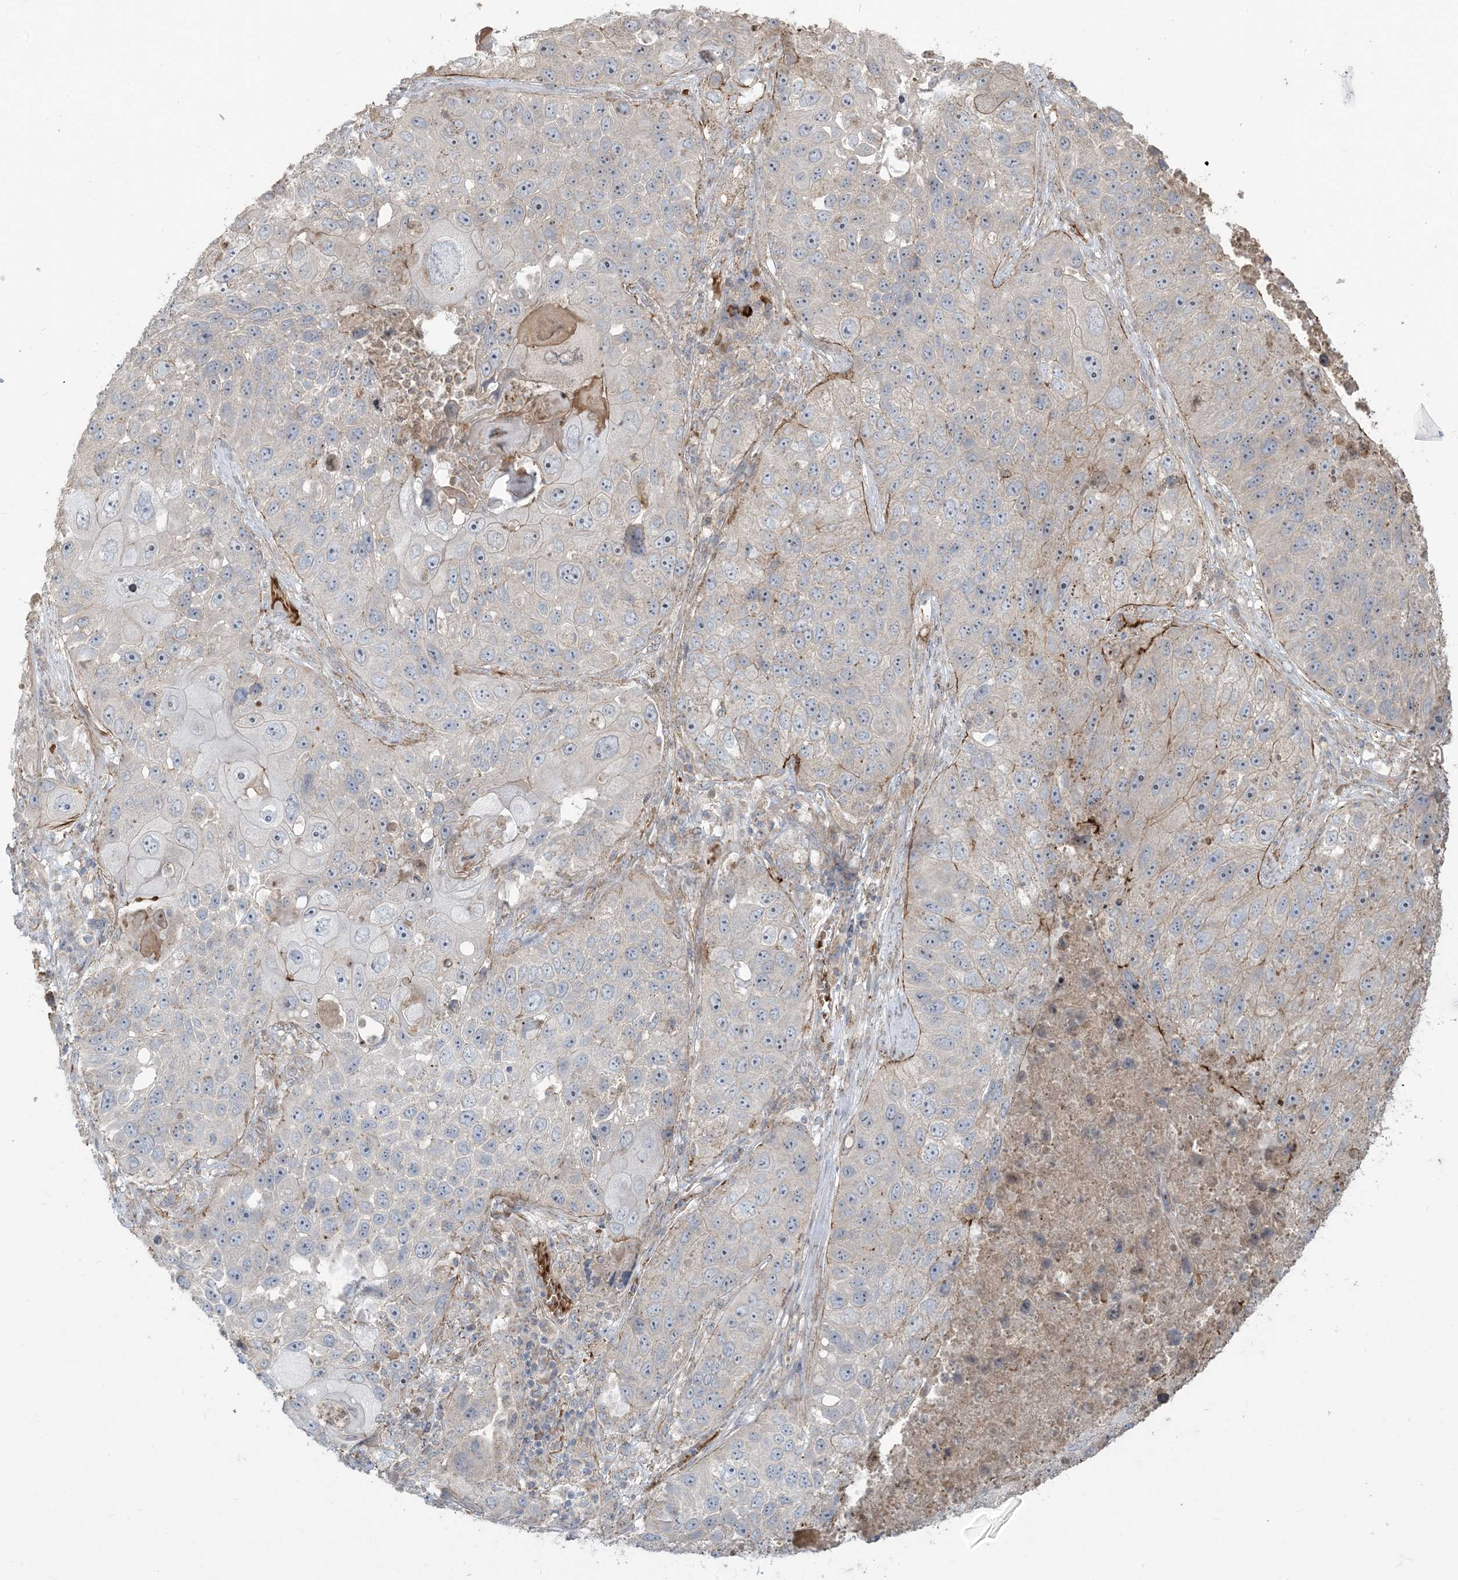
{"staining": {"intensity": "weak", "quantity": "<25%", "location": "cytoplasmic/membranous"}, "tissue": "lung cancer", "cell_type": "Tumor cells", "image_type": "cancer", "snomed": [{"axis": "morphology", "description": "Squamous cell carcinoma, NOS"}, {"axis": "topography", "description": "Lung"}], "caption": "This is an immunohistochemistry image of lung squamous cell carcinoma. There is no staining in tumor cells.", "gene": "KLHL18", "patient": {"sex": "male", "age": 61}}